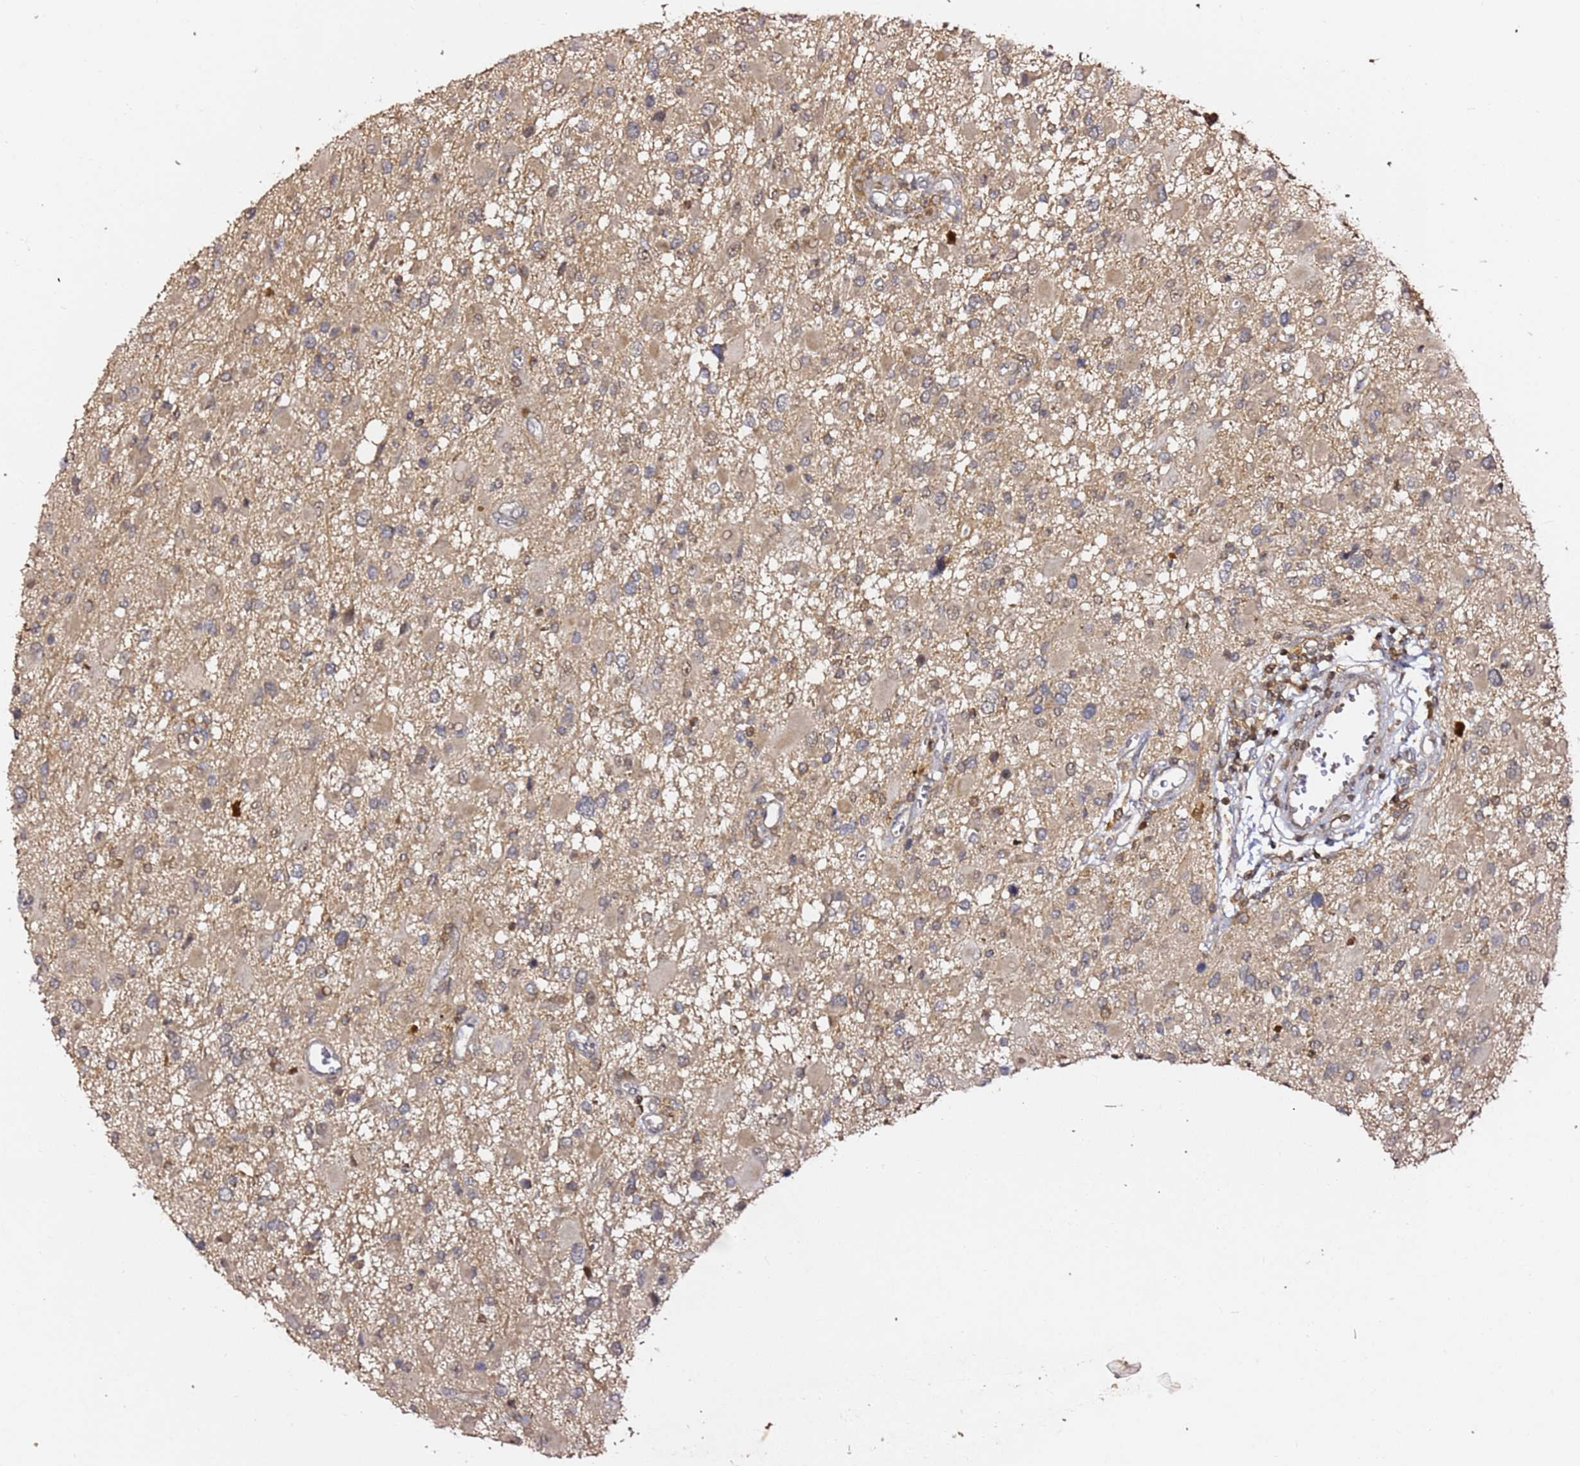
{"staining": {"intensity": "weak", "quantity": "25%-75%", "location": "cytoplasmic/membranous"}, "tissue": "glioma", "cell_type": "Tumor cells", "image_type": "cancer", "snomed": [{"axis": "morphology", "description": "Glioma, malignant, High grade"}, {"axis": "topography", "description": "Brain"}], "caption": "High-power microscopy captured an immunohistochemistry photomicrograph of glioma, revealing weak cytoplasmic/membranous positivity in about 25%-75% of tumor cells.", "gene": "OR5V1", "patient": {"sex": "male", "age": 53}}